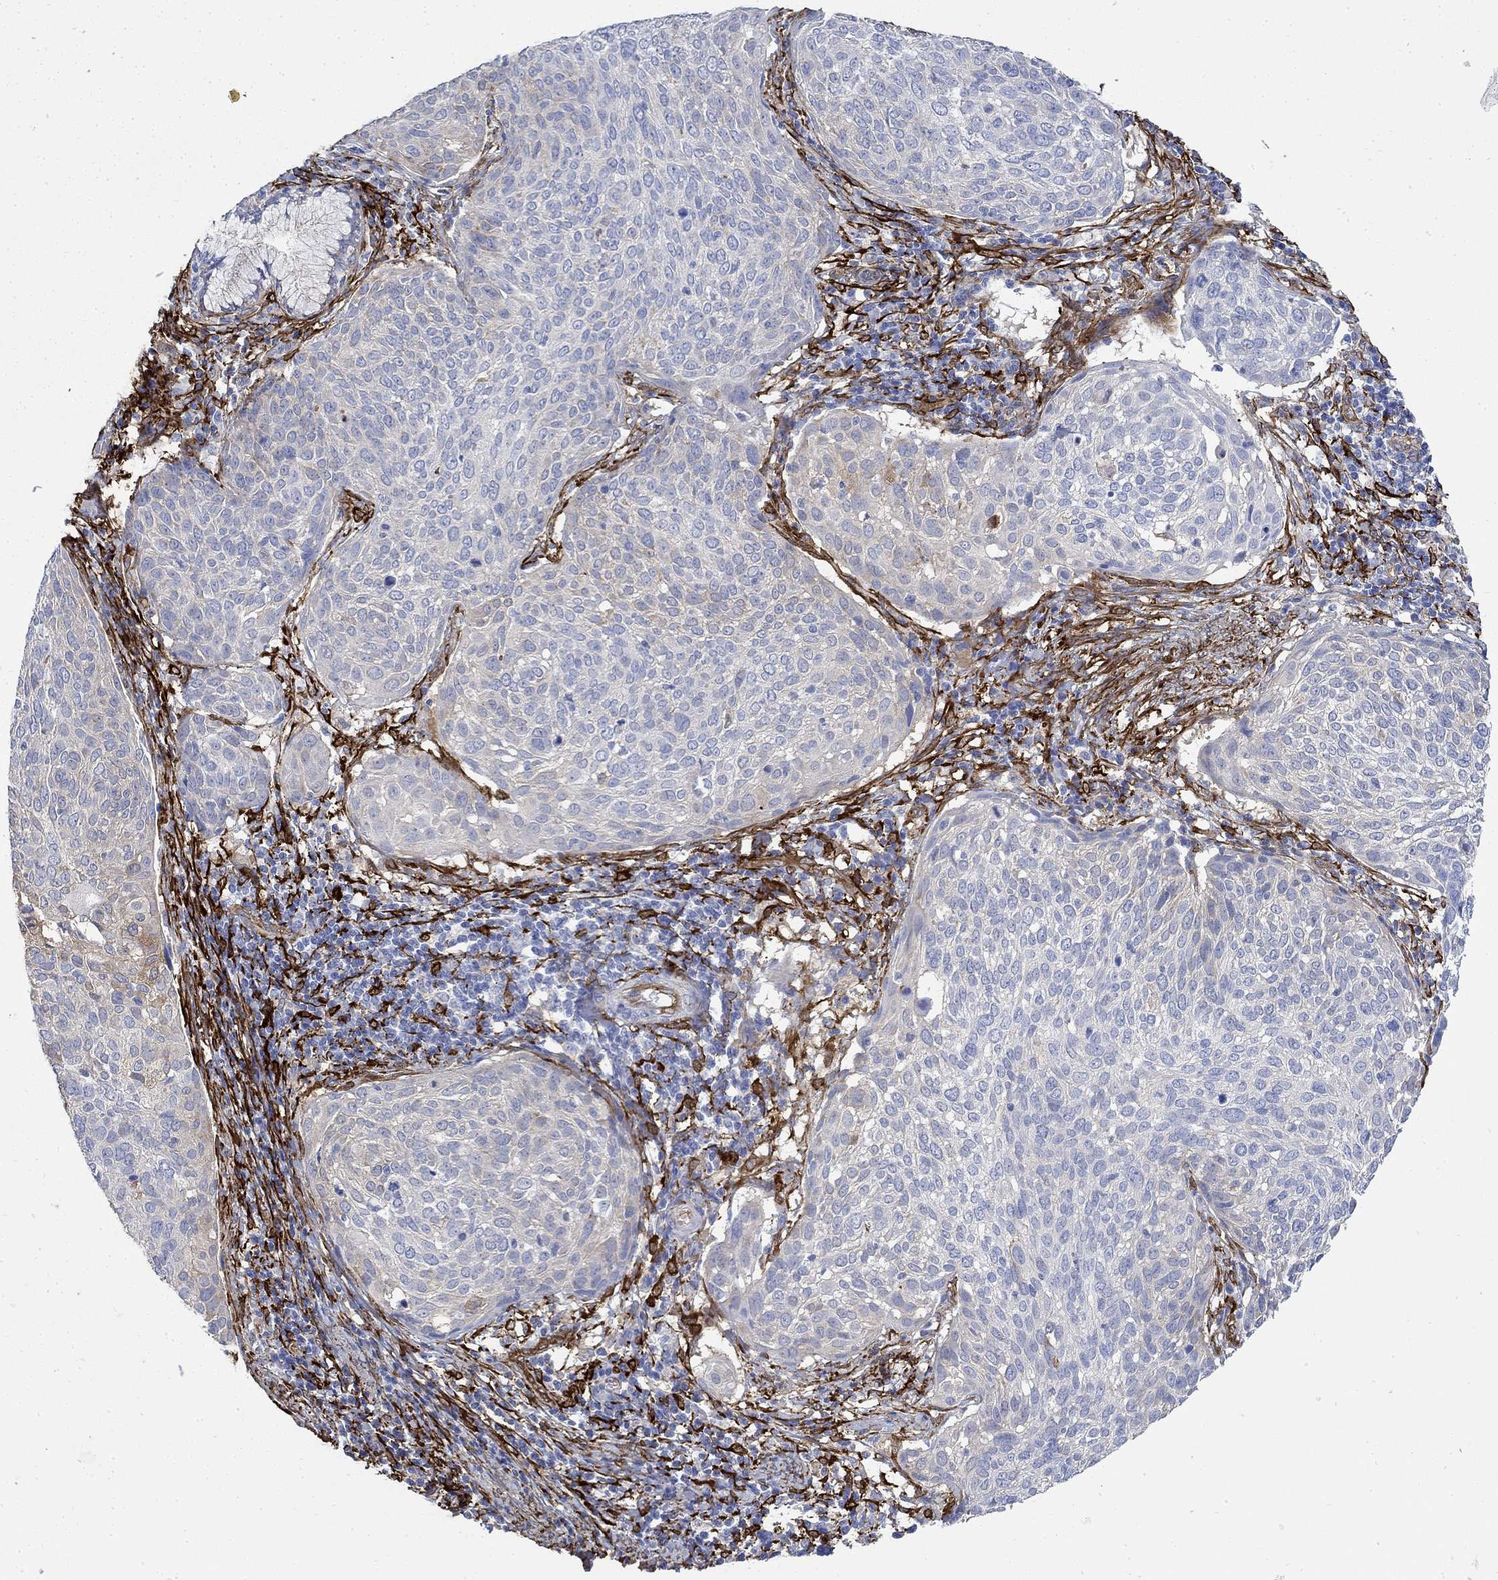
{"staining": {"intensity": "moderate", "quantity": "<25%", "location": "cytoplasmic/membranous"}, "tissue": "cervical cancer", "cell_type": "Tumor cells", "image_type": "cancer", "snomed": [{"axis": "morphology", "description": "Squamous cell carcinoma, NOS"}, {"axis": "topography", "description": "Cervix"}], "caption": "Squamous cell carcinoma (cervical) stained with a brown dye shows moderate cytoplasmic/membranous positive positivity in approximately <25% of tumor cells.", "gene": "TGM2", "patient": {"sex": "female", "age": 39}}